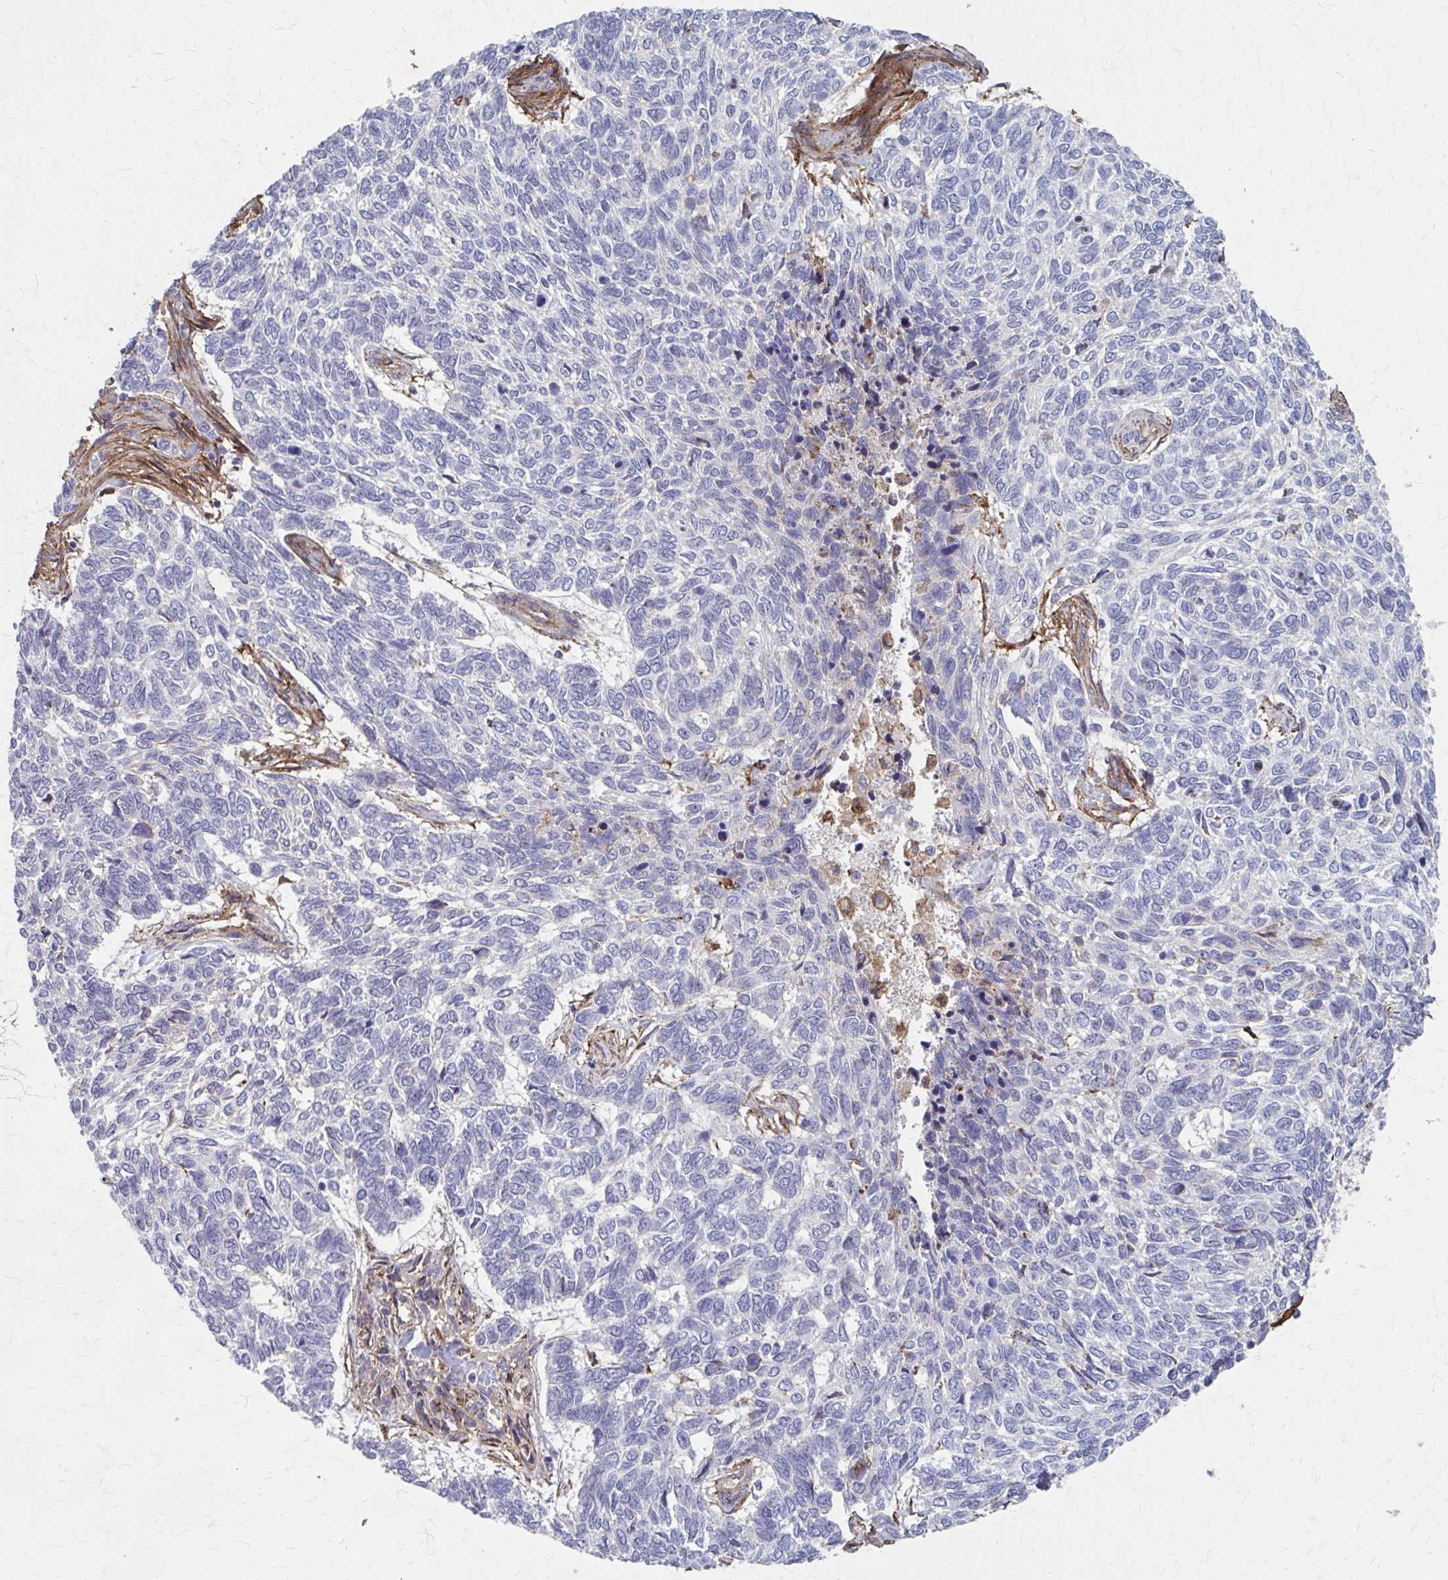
{"staining": {"intensity": "negative", "quantity": "none", "location": "none"}, "tissue": "skin cancer", "cell_type": "Tumor cells", "image_type": "cancer", "snomed": [{"axis": "morphology", "description": "Basal cell carcinoma"}, {"axis": "topography", "description": "Skin"}], "caption": "An IHC histopathology image of skin cancer (basal cell carcinoma) is shown. There is no staining in tumor cells of skin cancer (basal cell carcinoma).", "gene": "MMP14", "patient": {"sex": "female", "age": 65}}